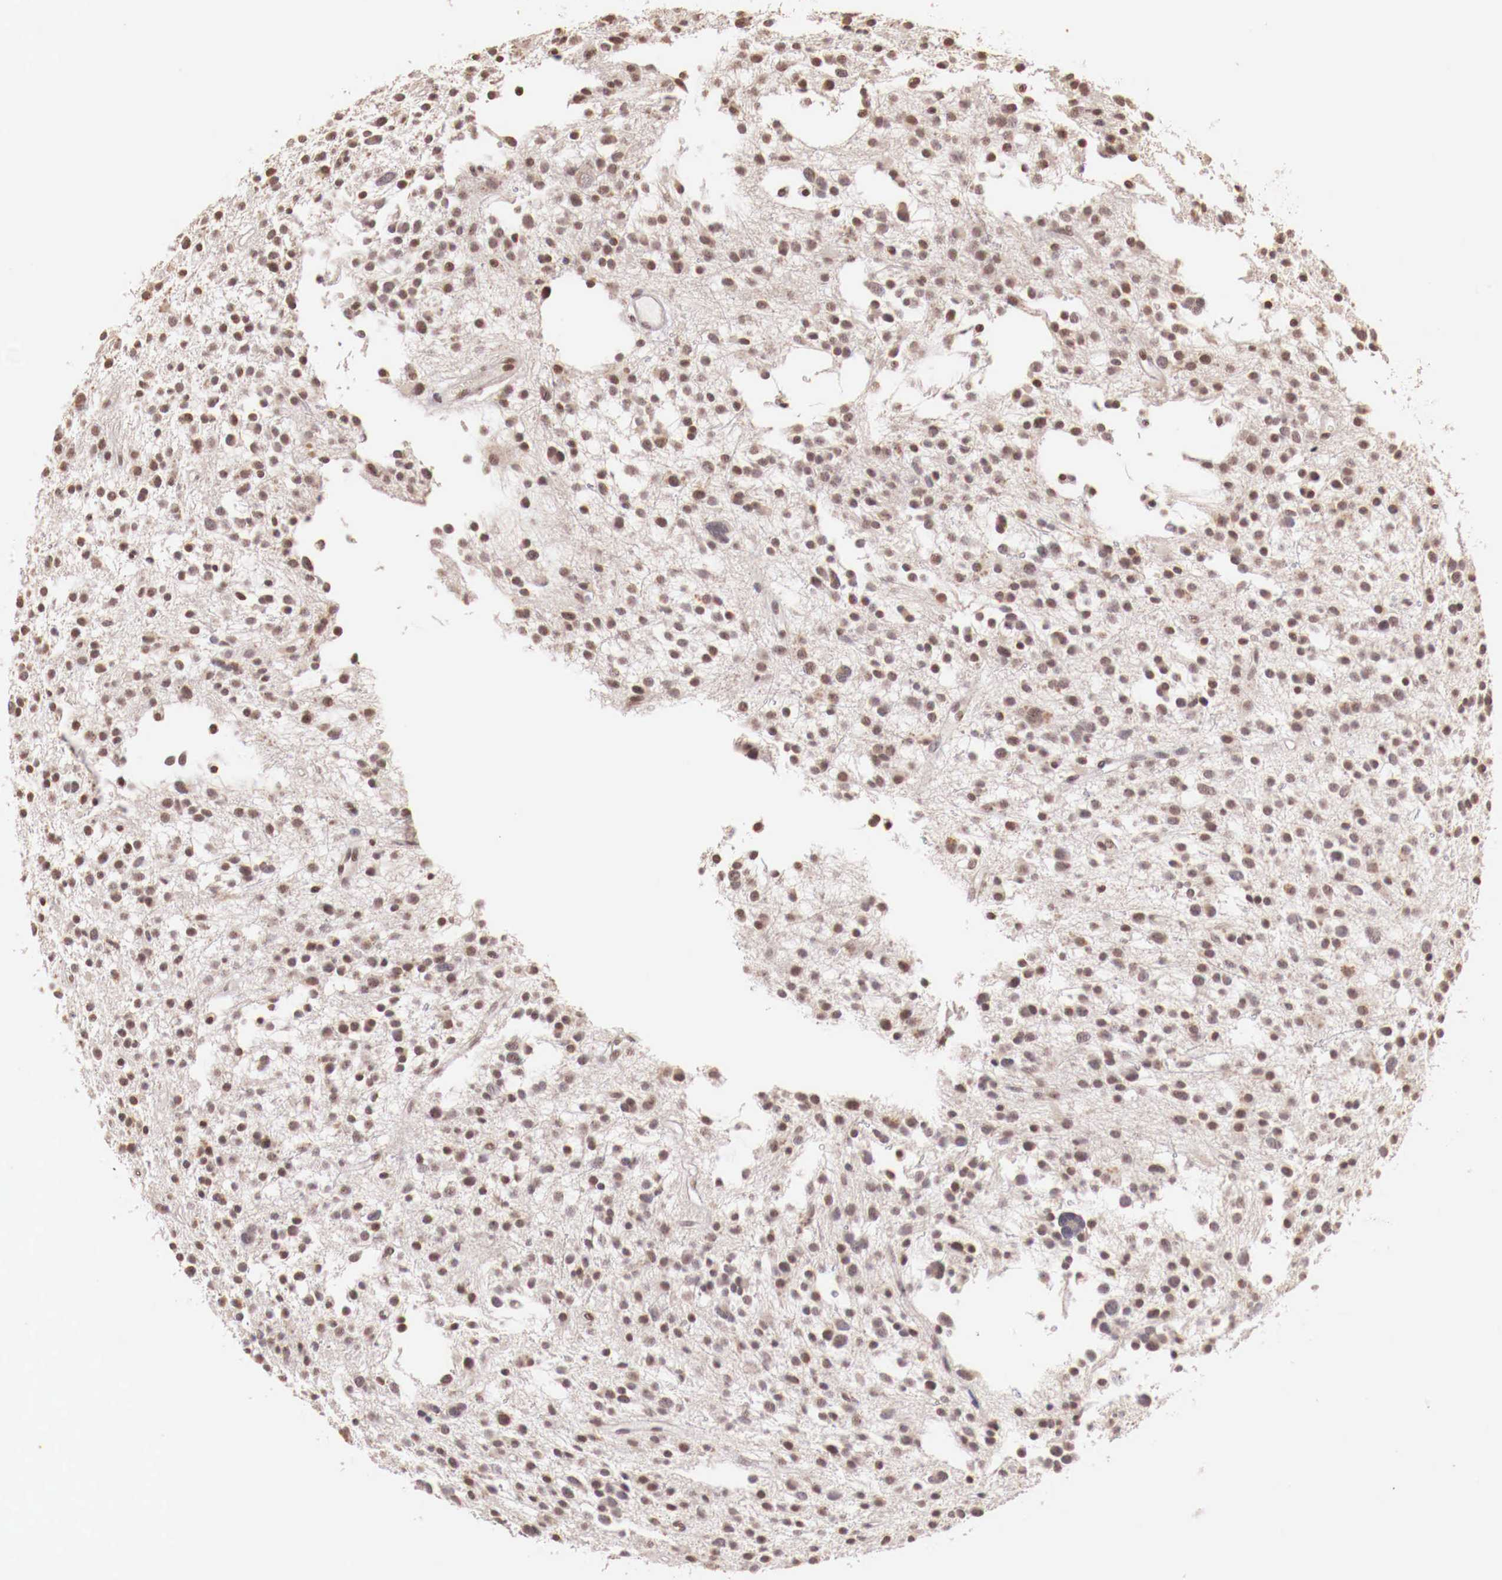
{"staining": {"intensity": "weak", "quantity": "25%-75%", "location": "nuclear"}, "tissue": "glioma", "cell_type": "Tumor cells", "image_type": "cancer", "snomed": [{"axis": "morphology", "description": "Glioma, malignant, Low grade"}, {"axis": "topography", "description": "Brain"}], "caption": "Weak nuclear staining is present in approximately 25%-75% of tumor cells in malignant low-grade glioma.", "gene": "SP1", "patient": {"sex": "female", "age": 36}}